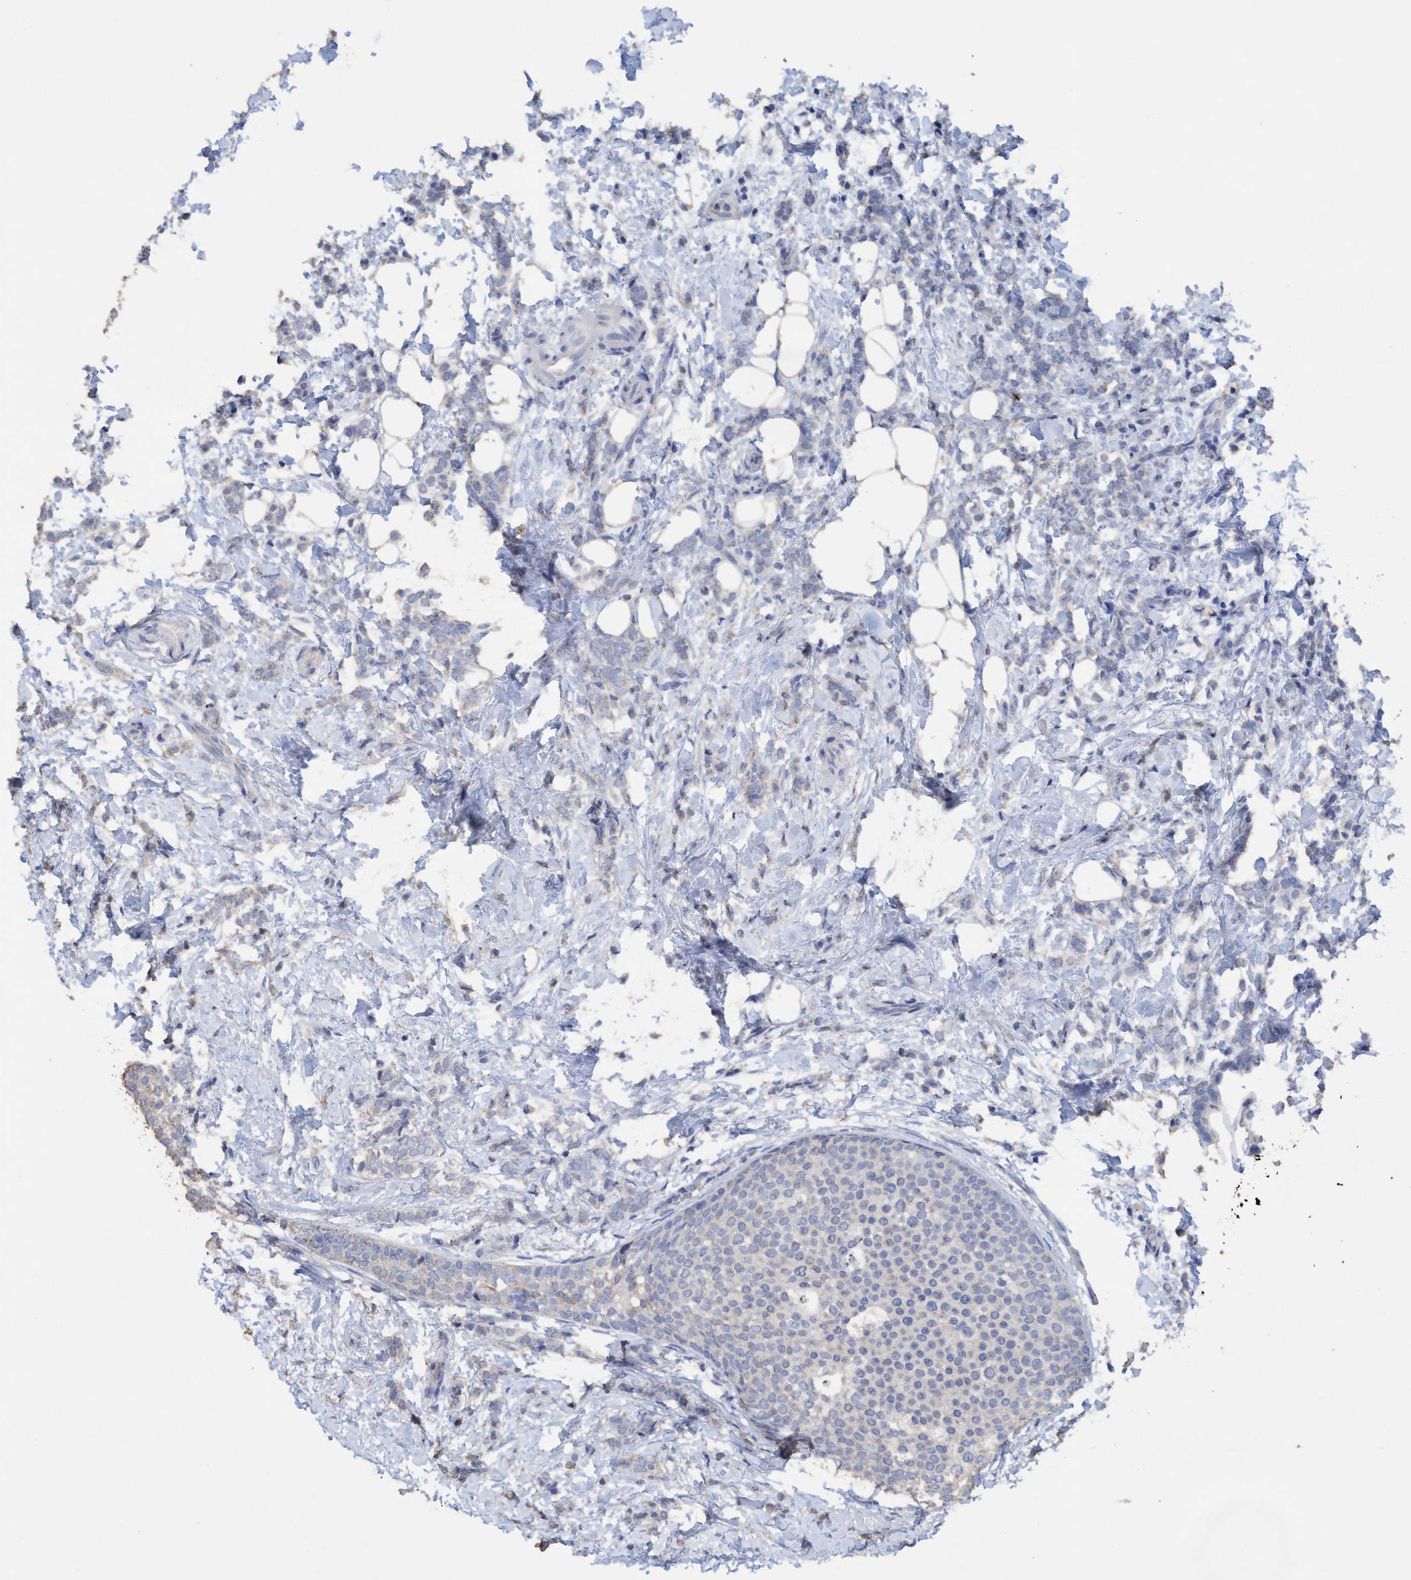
{"staining": {"intensity": "negative", "quantity": "none", "location": "none"}, "tissue": "breast cancer", "cell_type": "Tumor cells", "image_type": "cancer", "snomed": [{"axis": "morphology", "description": "Lobular carcinoma"}, {"axis": "topography", "description": "Breast"}], "caption": "This image is of breast cancer stained with immunohistochemistry (IHC) to label a protein in brown with the nuclei are counter-stained blue. There is no positivity in tumor cells. (DAB (3,3'-diaminobenzidine) immunohistochemistry visualized using brightfield microscopy, high magnification).", "gene": "RSAD1", "patient": {"sex": "female", "age": 50}}